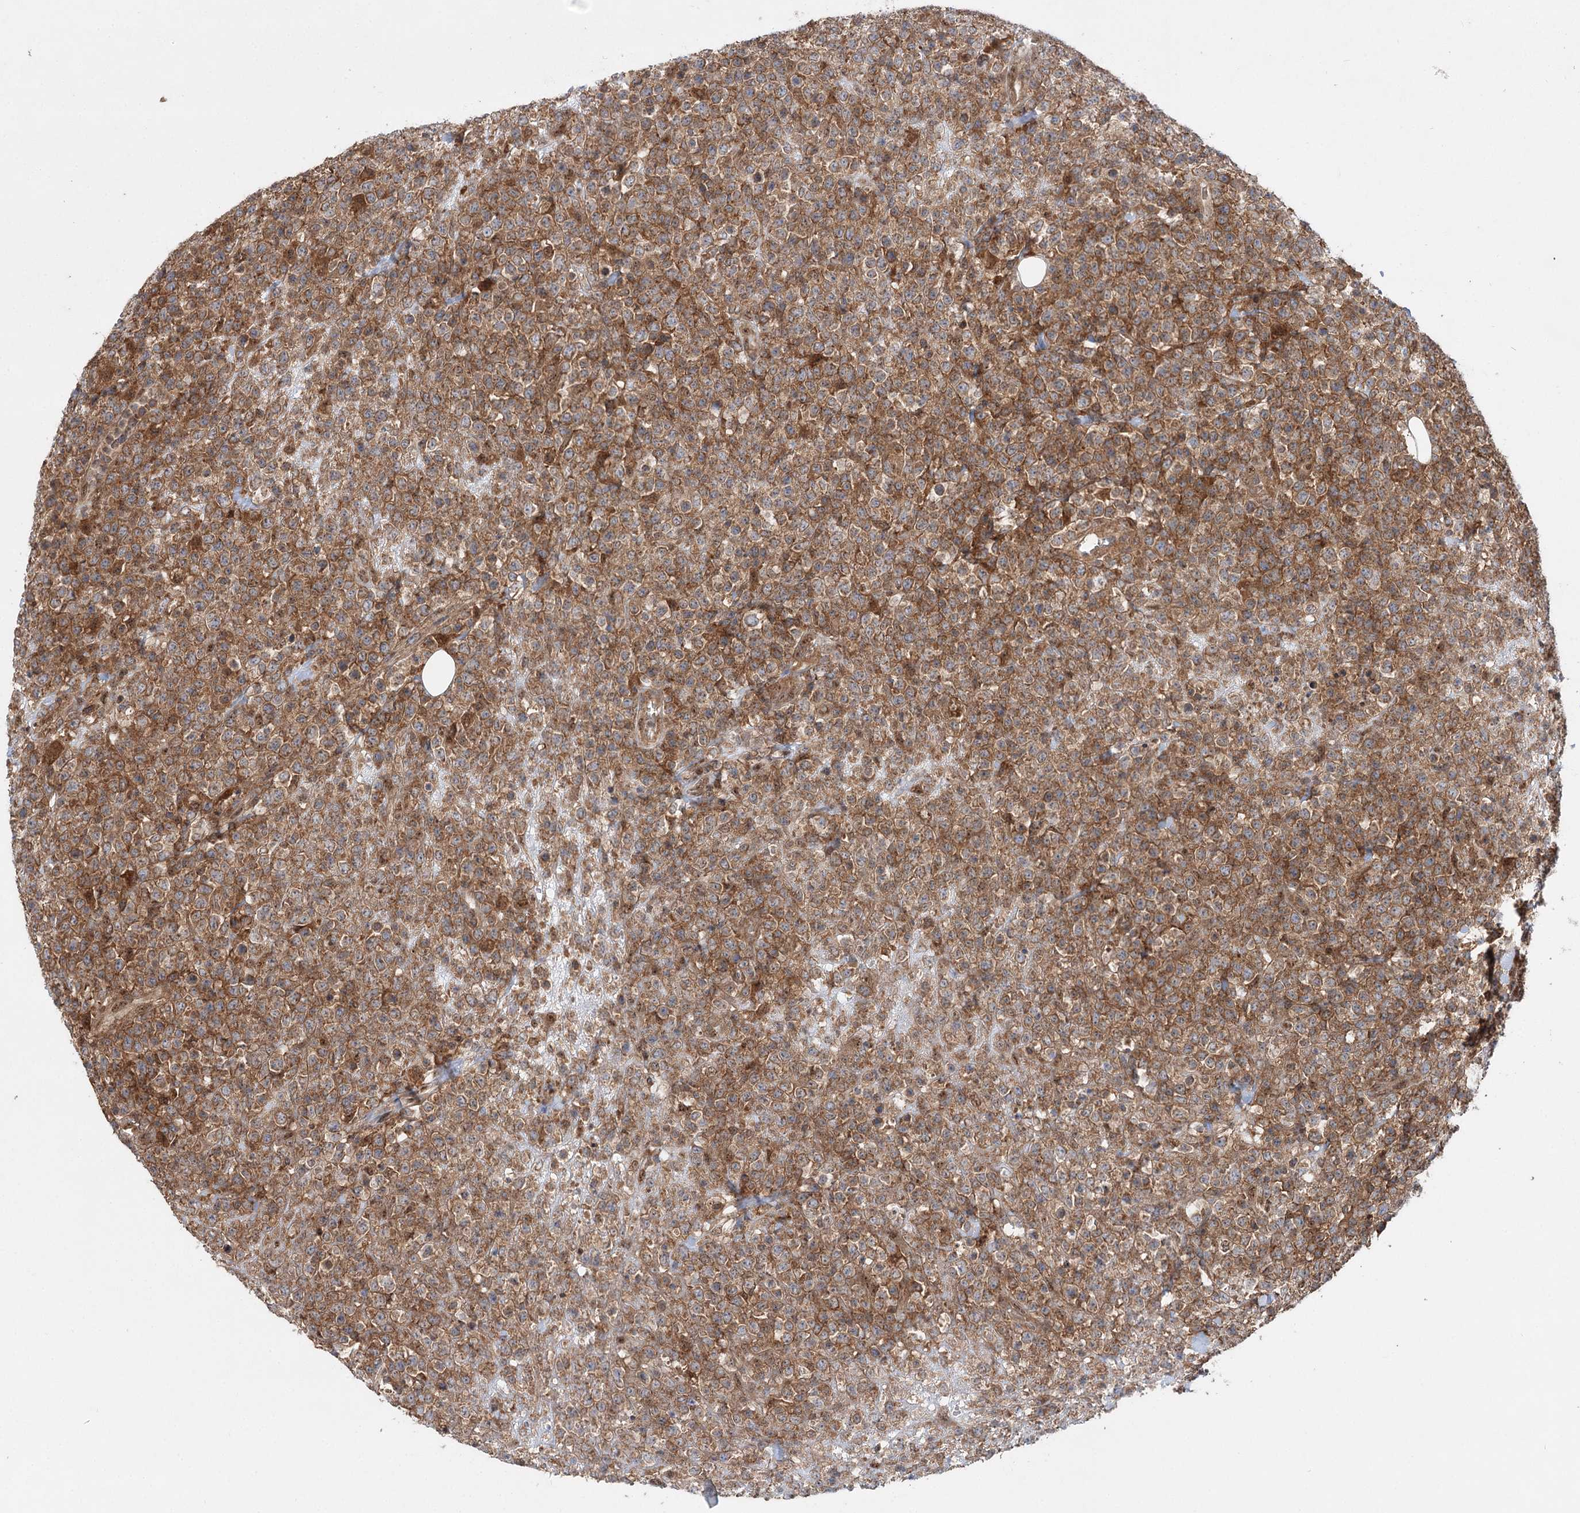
{"staining": {"intensity": "moderate", "quantity": ">75%", "location": "cytoplasmic/membranous"}, "tissue": "lymphoma", "cell_type": "Tumor cells", "image_type": "cancer", "snomed": [{"axis": "morphology", "description": "Malignant lymphoma, non-Hodgkin's type, High grade"}, {"axis": "topography", "description": "Colon"}], "caption": "This is a histology image of immunohistochemistry staining of high-grade malignant lymphoma, non-Hodgkin's type, which shows moderate positivity in the cytoplasmic/membranous of tumor cells.", "gene": "C12orf4", "patient": {"sex": "female", "age": 53}}